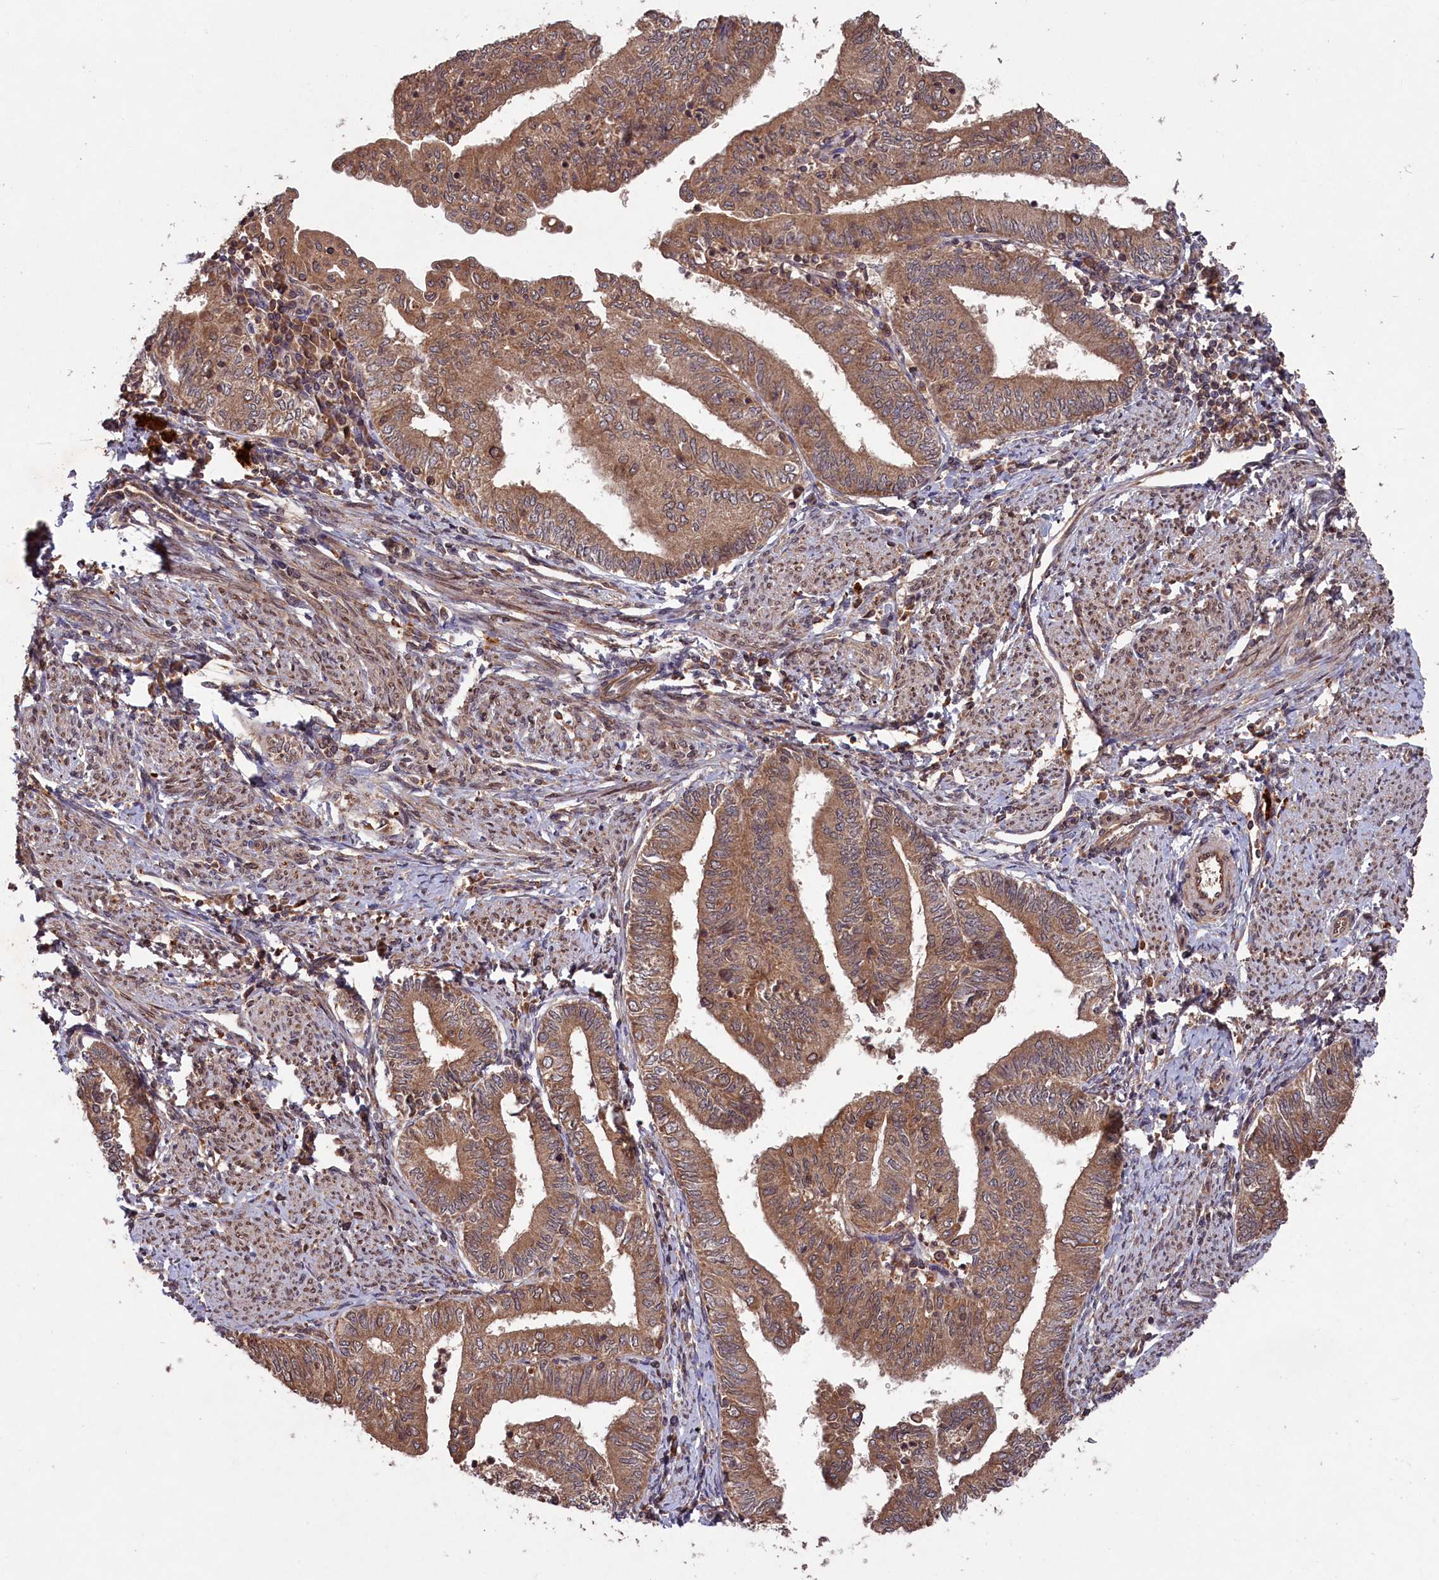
{"staining": {"intensity": "moderate", "quantity": ">75%", "location": "cytoplasmic/membranous"}, "tissue": "endometrial cancer", "cell_type": "Tumor cells", "image_type": "cancer", "snomed": [{"axis": "morphology", "description": "Adenocarcinoma, NOS"}, {"axis": "topography", "description": "Endometrium"}], "caption": "Immunohistochemistry (DAB (3,3'-diaminobenzidine)) staining of human endometrial cancer exhibits moderate cytoplasmic/membranous protein staining in about >75% of tumor cells.", "gene": "CHAC1", "patient": {"sex": "female", "age": 66}}